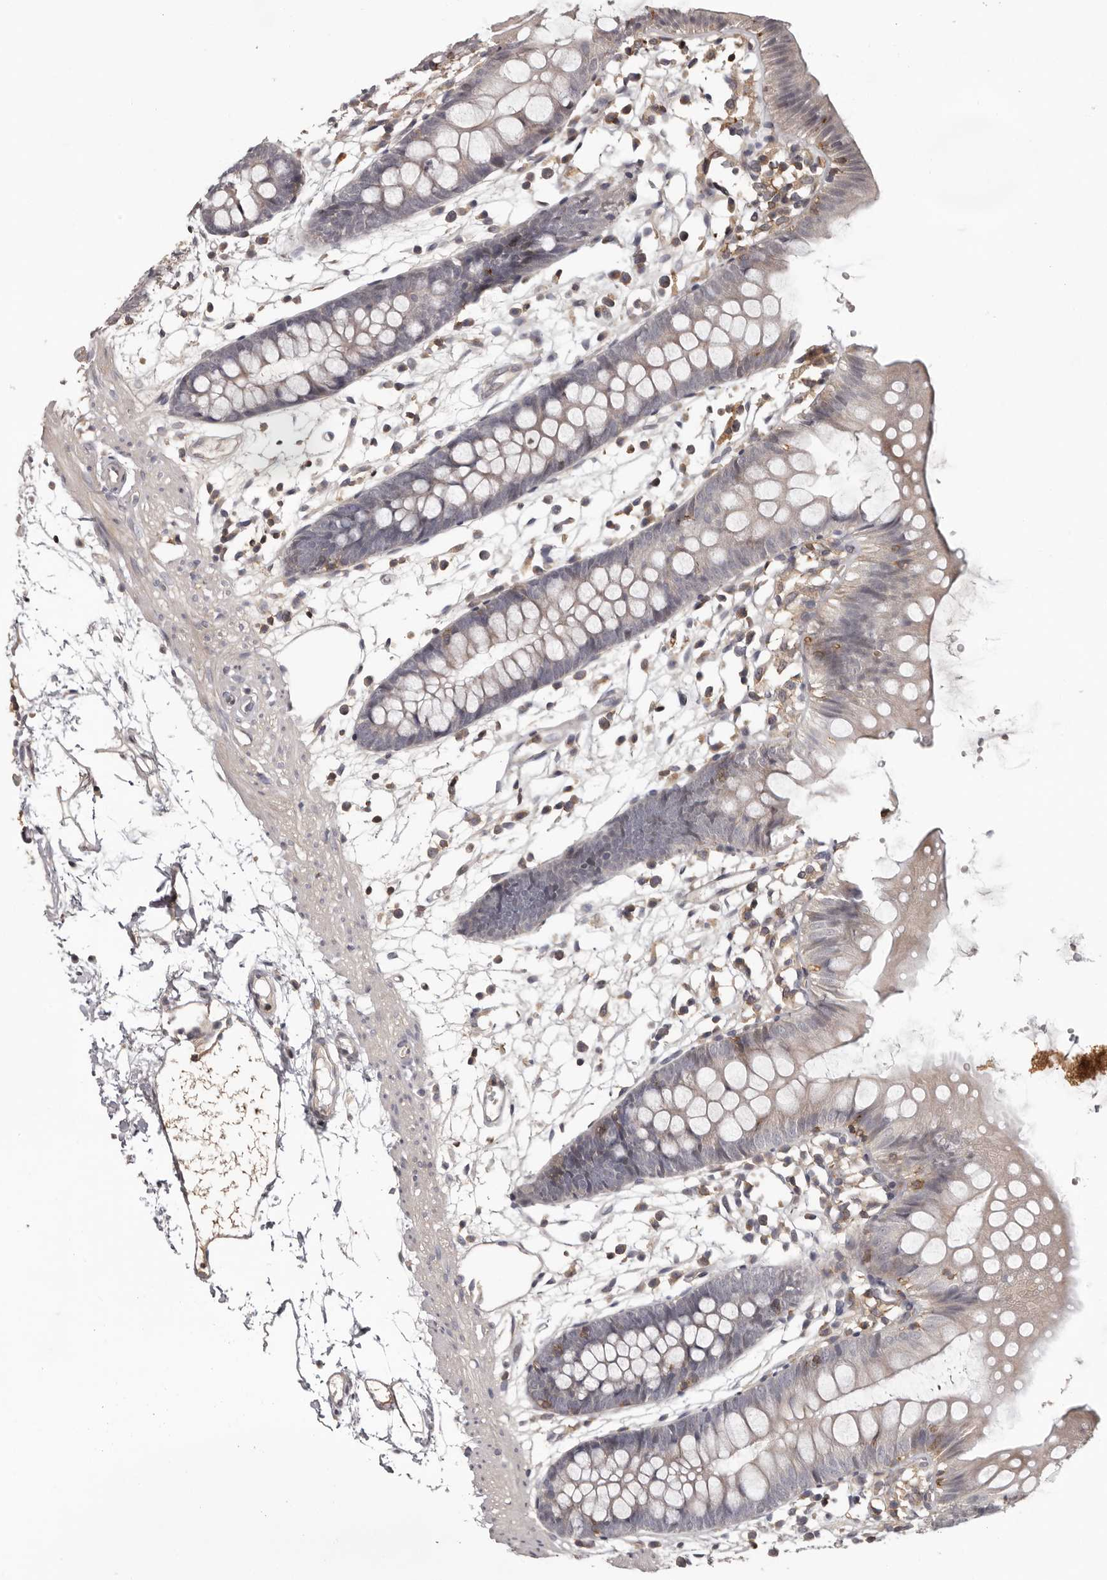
{"staining": {"intensity": "weak", "quantity": "25%-75%", "location": "cytoplasmic/membranous"}, "tissue": "colon", "cell_type": "Endothelial cells", "image_type": "normal", "snomed": [{"axis": "morphology", "description": "Normal tissue, NOS"}, {"axis": "topography", "description": "Colon"}], "caption": "Protein staining demonstrates weak cytoplasmic/membranous positivity in about 25%-75% of endothelial cells in normal colon.", "gene": "ANKRD44", "patient": {"sex": "male", "age": 56}}